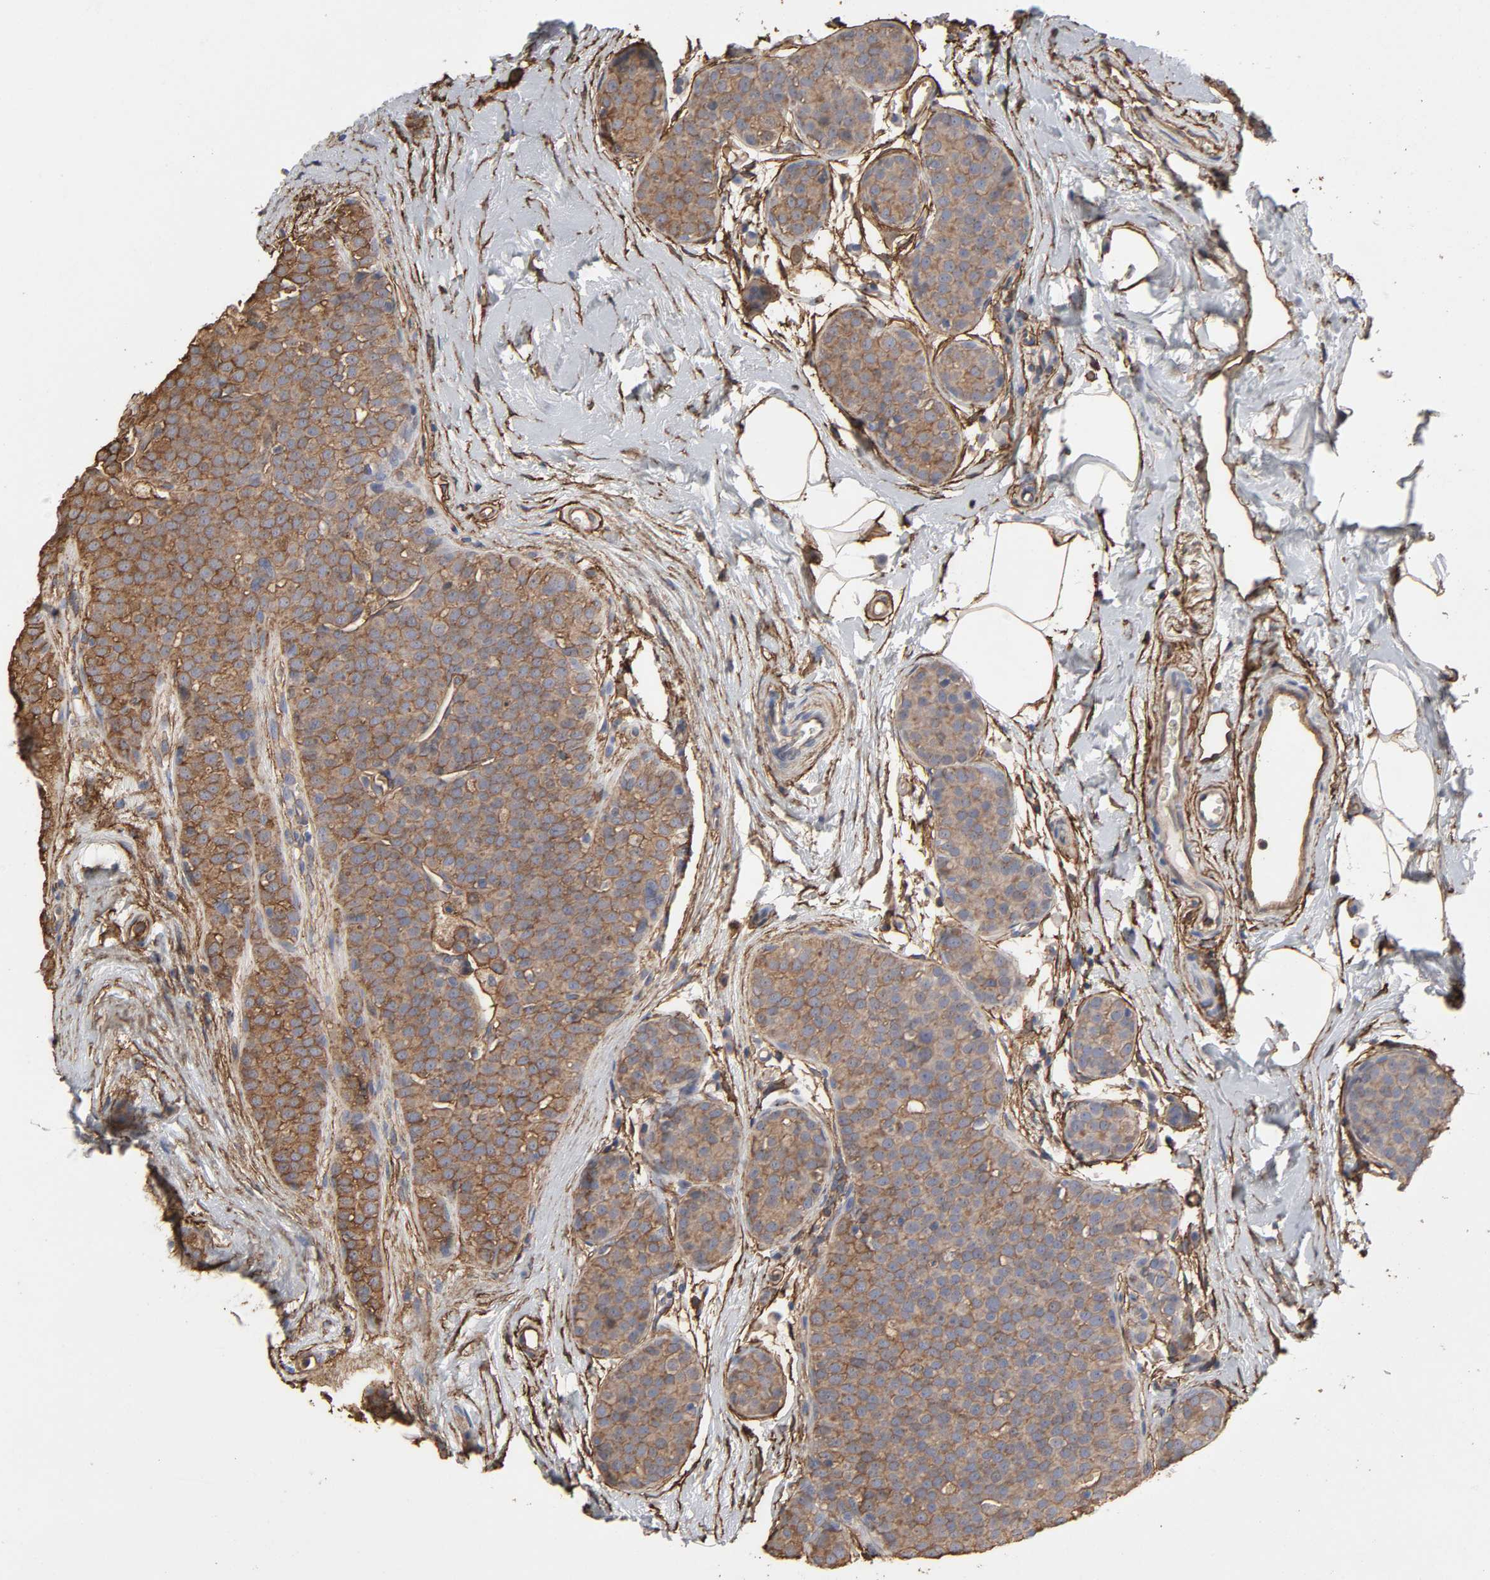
{"staining": {"intensity": "moderate", "quantity": "25%-75%", "location": "cytoplasmic/membranous"}, "tissue": "breast cancer", "cell_type": "Tumor cells", "image_type": "cancer", "snomed": [{"axis": "morphology", "description": "Lobular carcinoma, in situ"}, {"axis": "morphology", "description": "Lobular carcinoma"}, {"axis": "topography", "description": "Breast"}], "caption": "Tumor cells exhibit medium levels of moderate cytoplasmic/membranous expression in approximately 25%-75% of cells in breast cancer (lobular carcinoma). (Brightfield microscopy of DAB IHC at high magnification).", "gene": "ANXA2", "patient": {"sex": "female", "age": 41}}